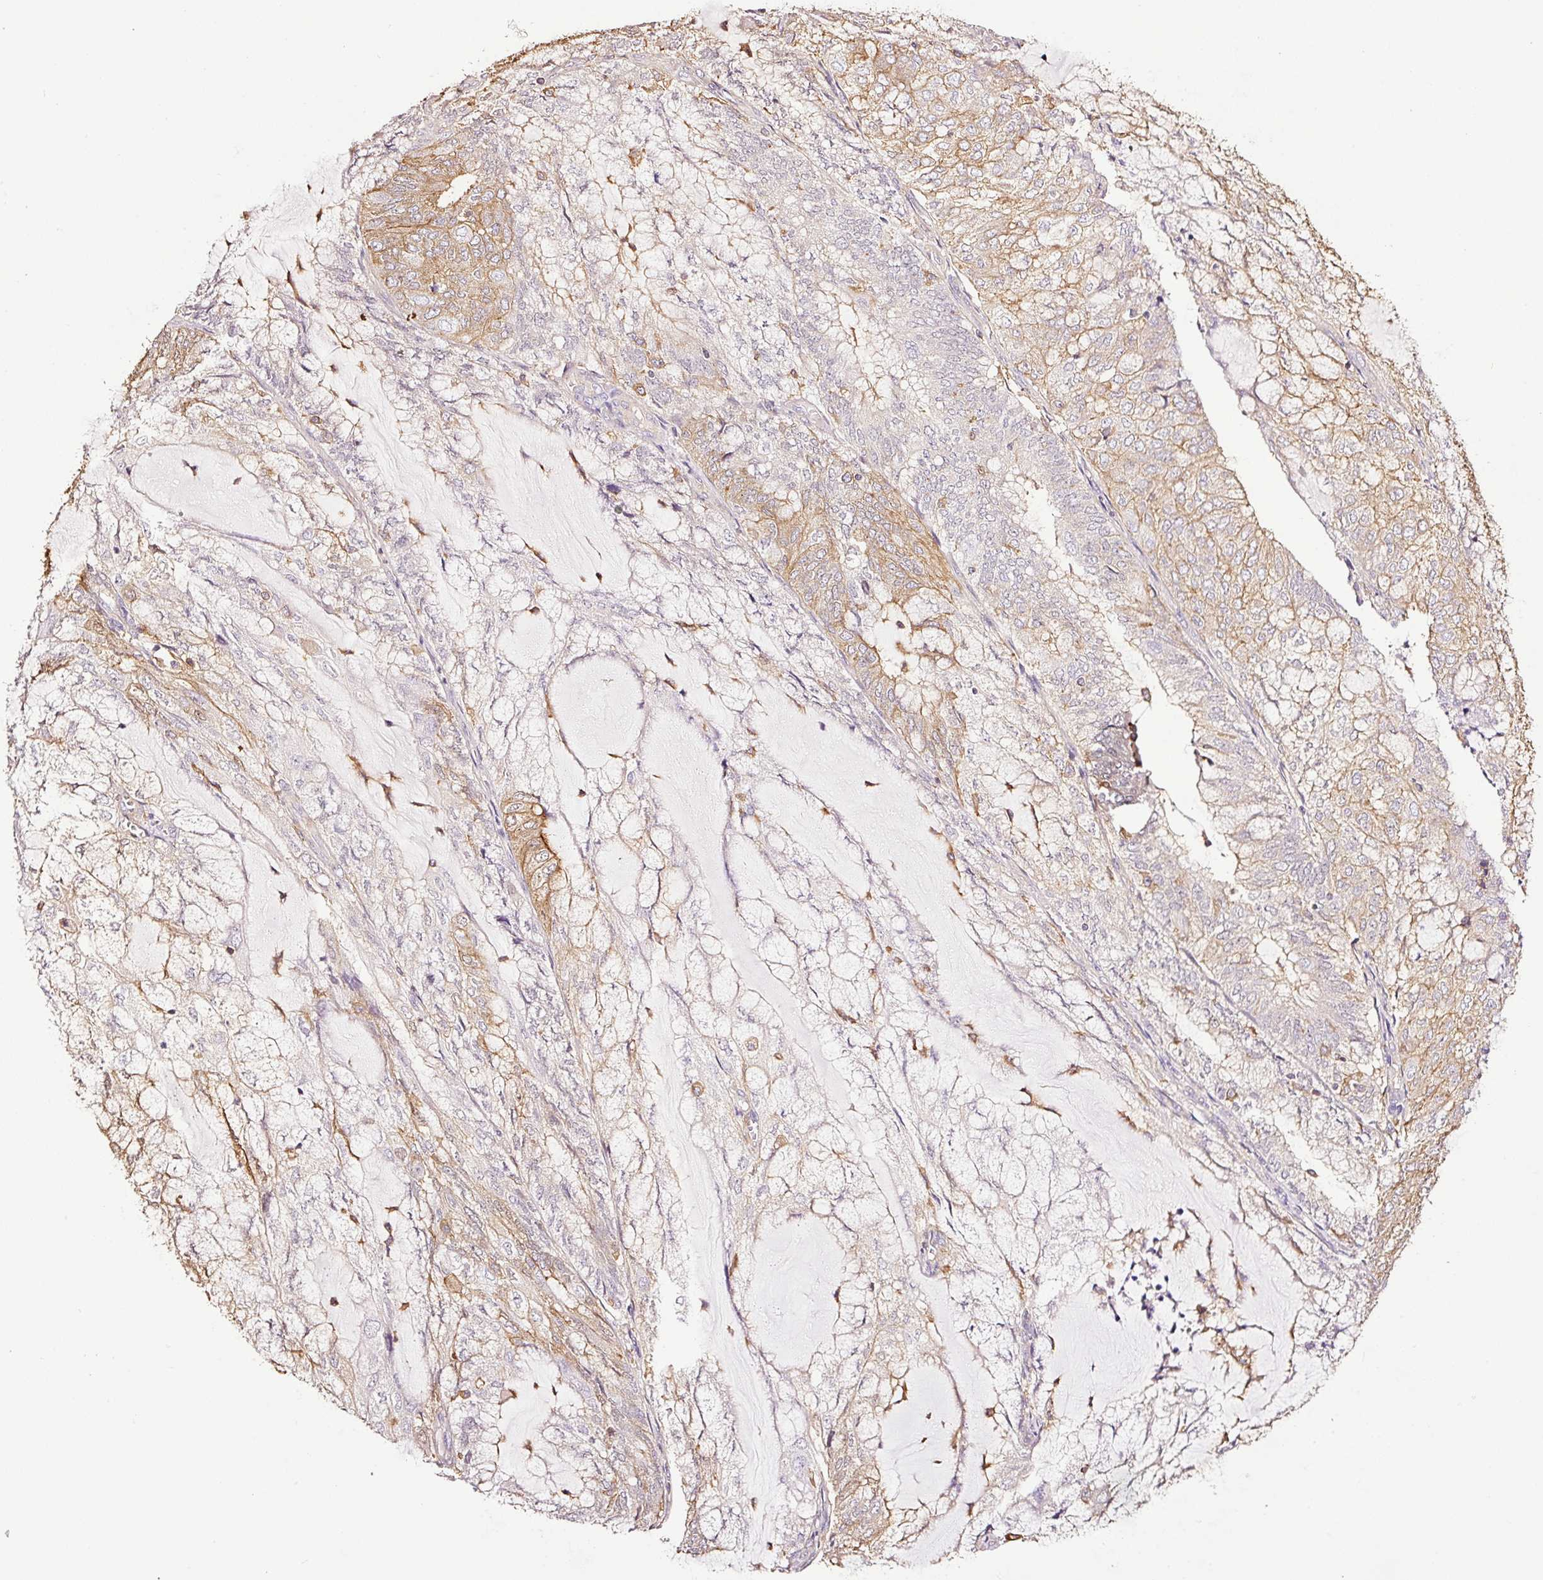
{"staining": {"intensity": "moderate", "quantity": "25%-75%", "location": "cytoplasmic/membranous"}, "tissue": "endometrial cancer", "cell_type": "Tumor cells", "image_type": "cancer", "snomed": [{"axis": "morphology", "description": "Adenocarcinoma, NOS"}, {"axis": "topography", "description": "Endometrium"}], "caption": "Immunohistochemical staining of endometrial cancer exhibits medium levels of moderate cytoplasmic/membranous protein expression in approximately 25%-75% of tumor cells. Nuclei are stained in blue.", "gene": "METAP1", "patient": {"sex": "female", "age": 81}}